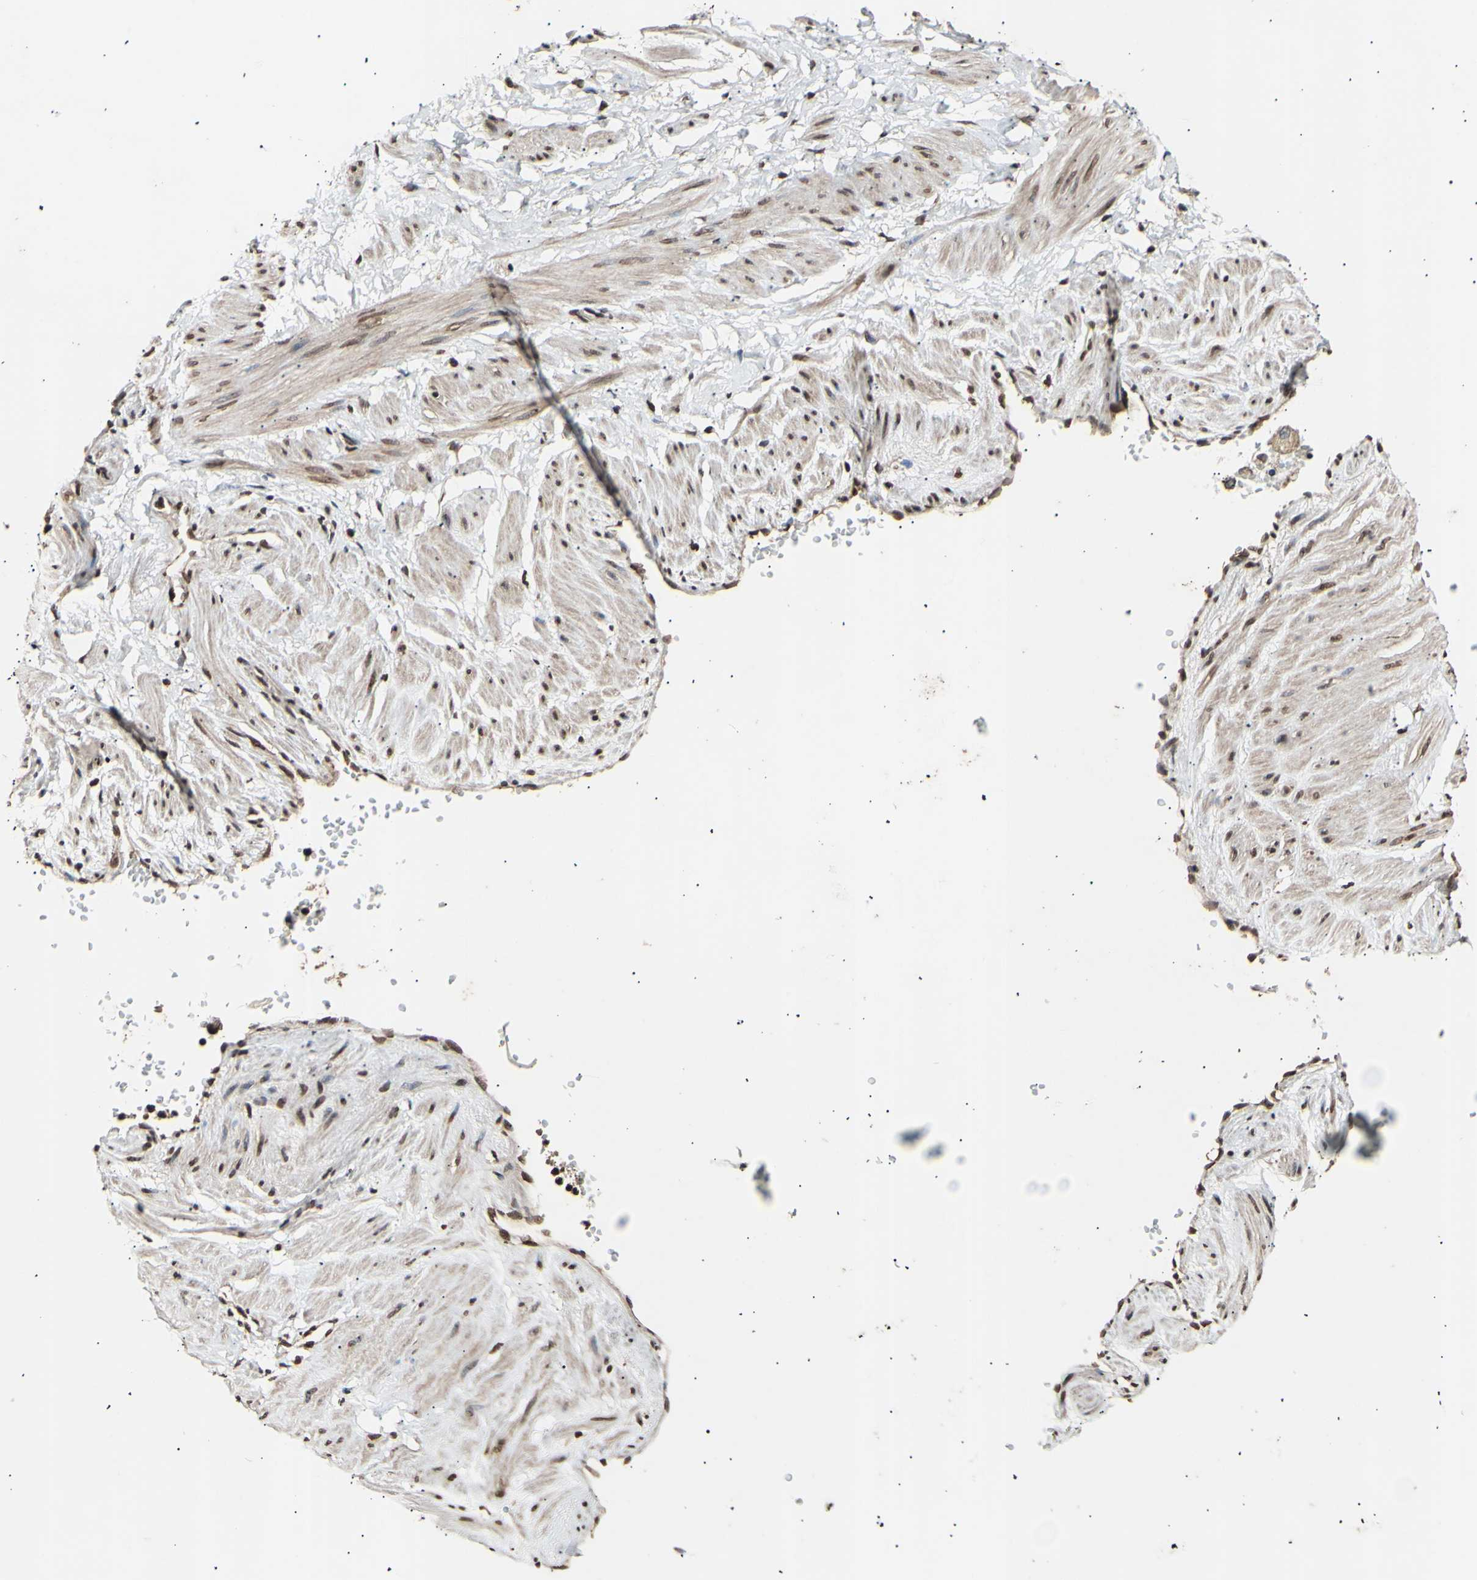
{"staining": {"intensity": "moderate", "quantity": ">75%", "location": "nuclear"}, "tissue": "adipose tissue", "cell_type": "Adipocytes", "image_type": "normal", "snomed": [{"axis": "morphology", "description": "Normal tissue, NOS"}, {"axis": "topography", "description": "Soft tissue"}, {"axis": "topography", "description": "Vascular tissue"}], "caption": "Adipose tissue stained with DAB IHC displays medium levels of moderate nuclear staining in about >75% of adipocytes.", "gene": "ANAPC7", "patient": {"sex": "female", "age": 35}}